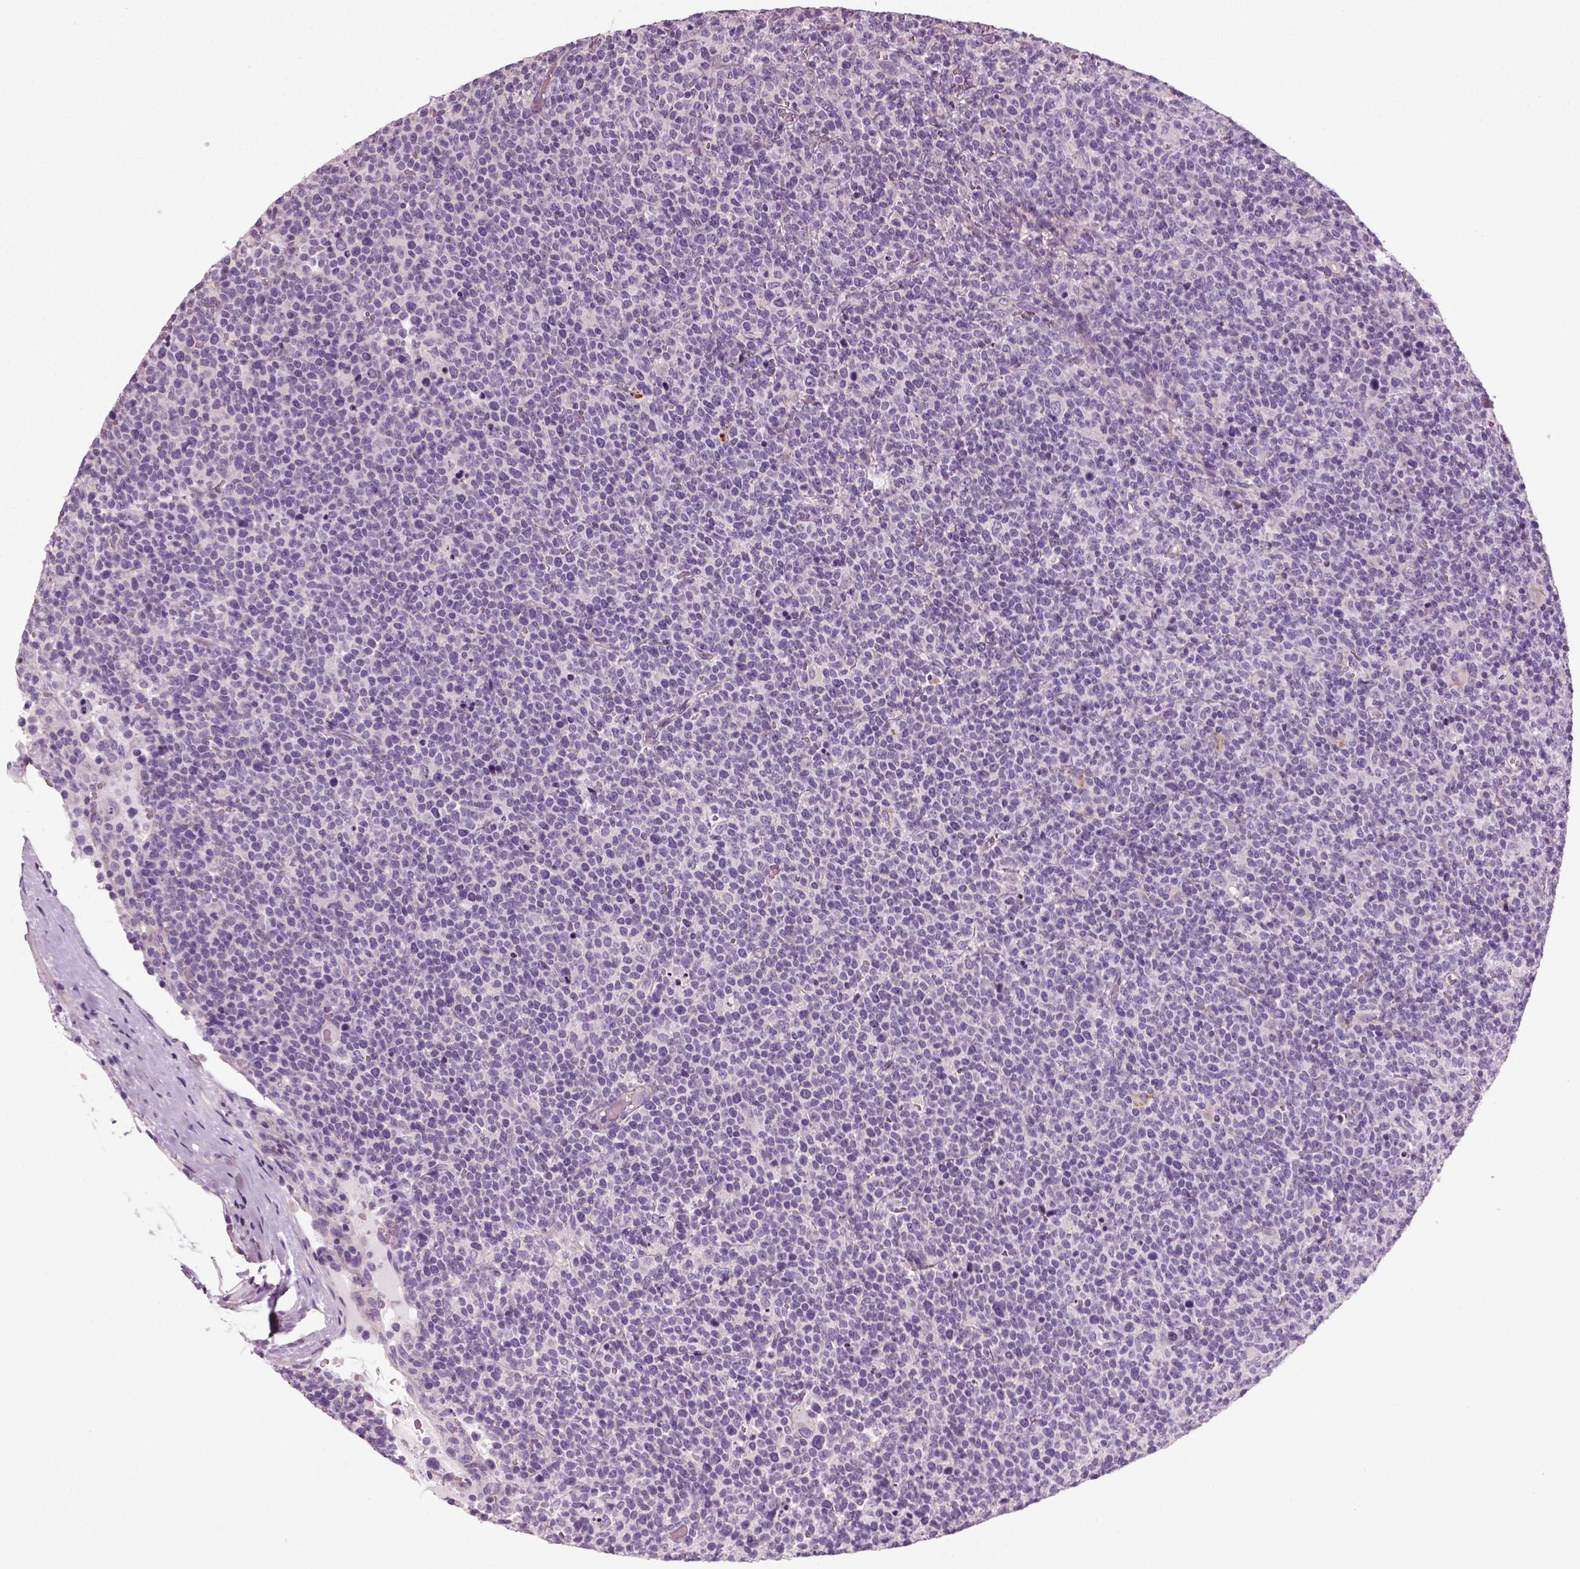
{"staining": {"intensity": "negative", "quantity": "none", "location": "none"}, "tissue": "lymphoma", "cell_type": "Tumor cells", "image_type": "cancer", "snomed": [{"axis": "morphology", "description": "Malignant lymphoma, non-Hodgkin's type, High grade"}, {"axis": "topography", "description": "Lymph node"}], "caption": "A micrograph of high-grade malignant lymphoma, non-Hodgkin's type stained for a protein displays no brown staining in tumor cells. (DAB (3,3'-diaminobenzidine) immunohistochemistry (IHC) with hematoxylin counter stain).", "gene": "ELOVL3", "patient": {"sex": "male", "age": 61}}